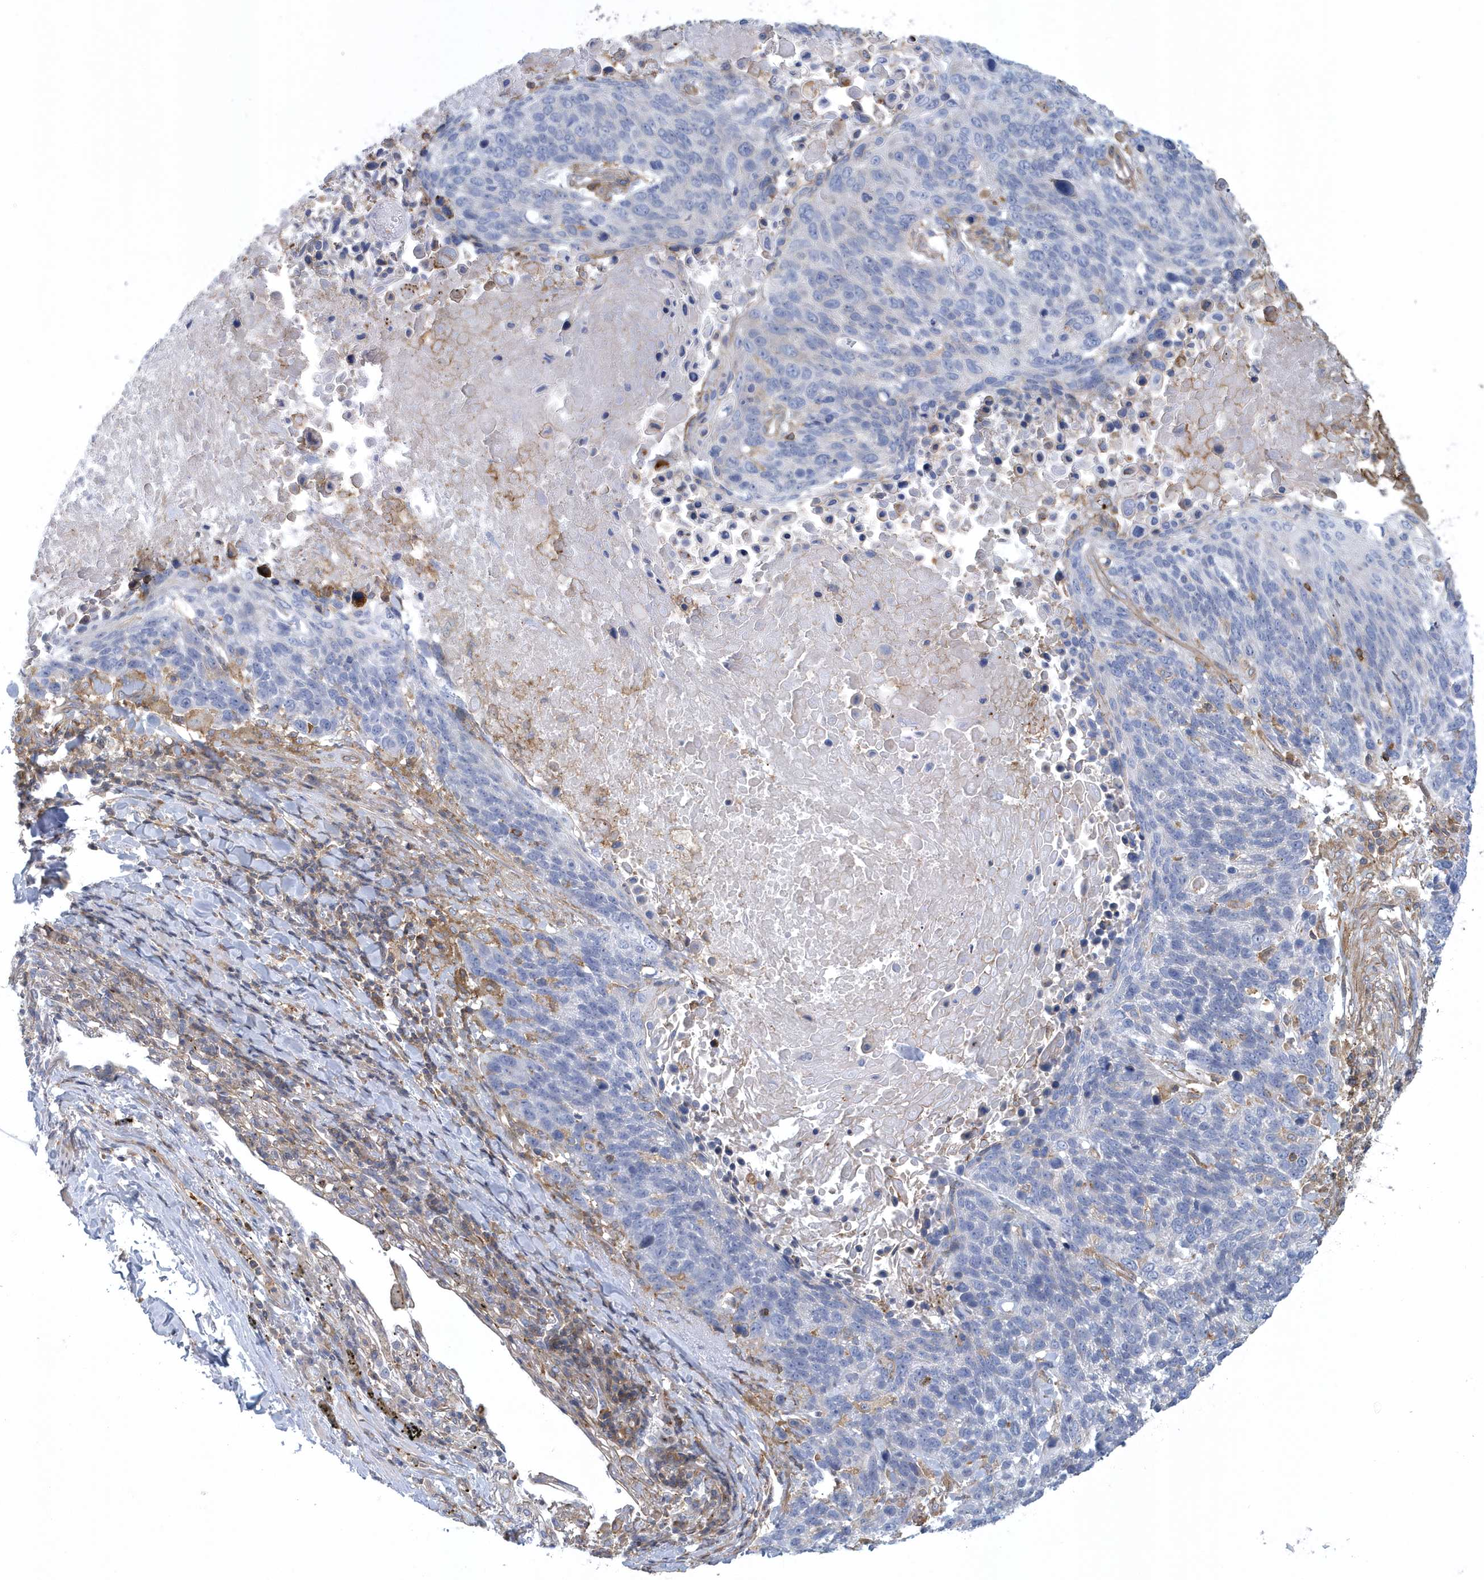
{"staining": {"intensity": "negative", "quantity": "none", "location": "none"}, "tissue": "lung cancer", "cell_type": "Tumor cells", "image_type": "cancer", "snomed": [{"axis": "morphology", "description": "Squamous cell carcinoma, NOS"}, {"axis": "topography", "description": "Lung"}], "caption": "IHC micrograph of neoplastic tissue: human squamous cell carcinoma (lung) stained with DAB reveals no significant protein staining in tumor cells. The staining is performed using DAB (3,3'-diaminobenzidine) brown chromogen with nuclei counter-stained in using hematoxylin.", "gene": "ARAP2", "patient": {"sex": "male", "age": 66}}